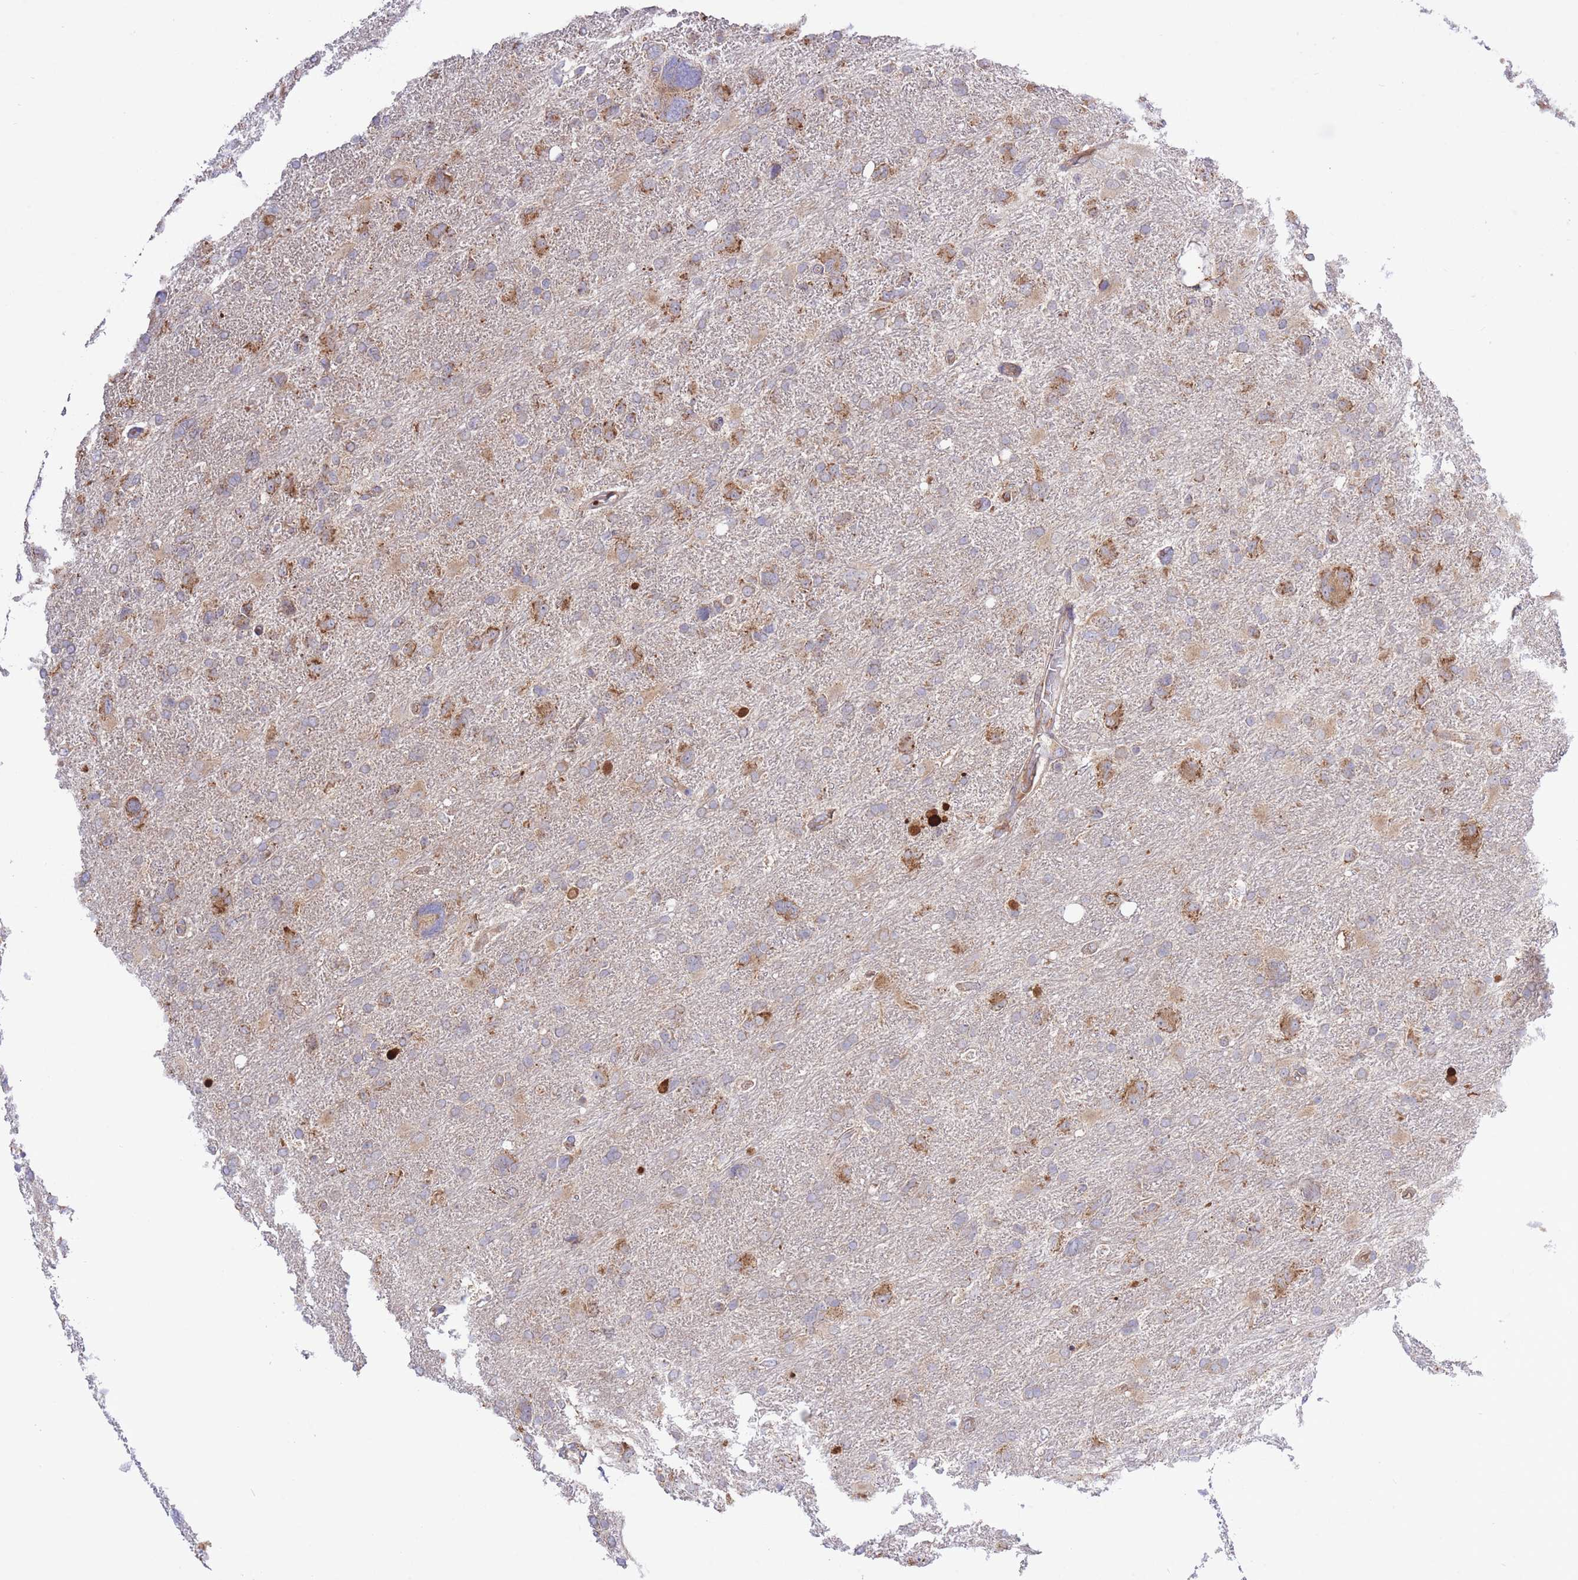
{"staining": {"intensity": "moderate", "quantity": "25%-75%", "location": "cytoplasmic/membranous"}, "tissue": "glioma", "cell_type": "Tumor cells", "image_type": "cancer", "snomed": [{"axis": "morphology", "description": "Glioma, malignant, High grade"}, {"axis": "topography", "description": "Brain"}], "caption": "Protein expression analysis of high-grade glioma (malignant) exhibits moderate cytoplasmic/membranous expression in about 25%-75% of tumor cells. The staining was performed using DAB (3,3'-diaminobenzidine), with brown indicating positive protein expression. Nuclei are stained blue with hematoxylin.", "gene": "ATP13A2", "patient": {"sex": "male", "age": 61}}